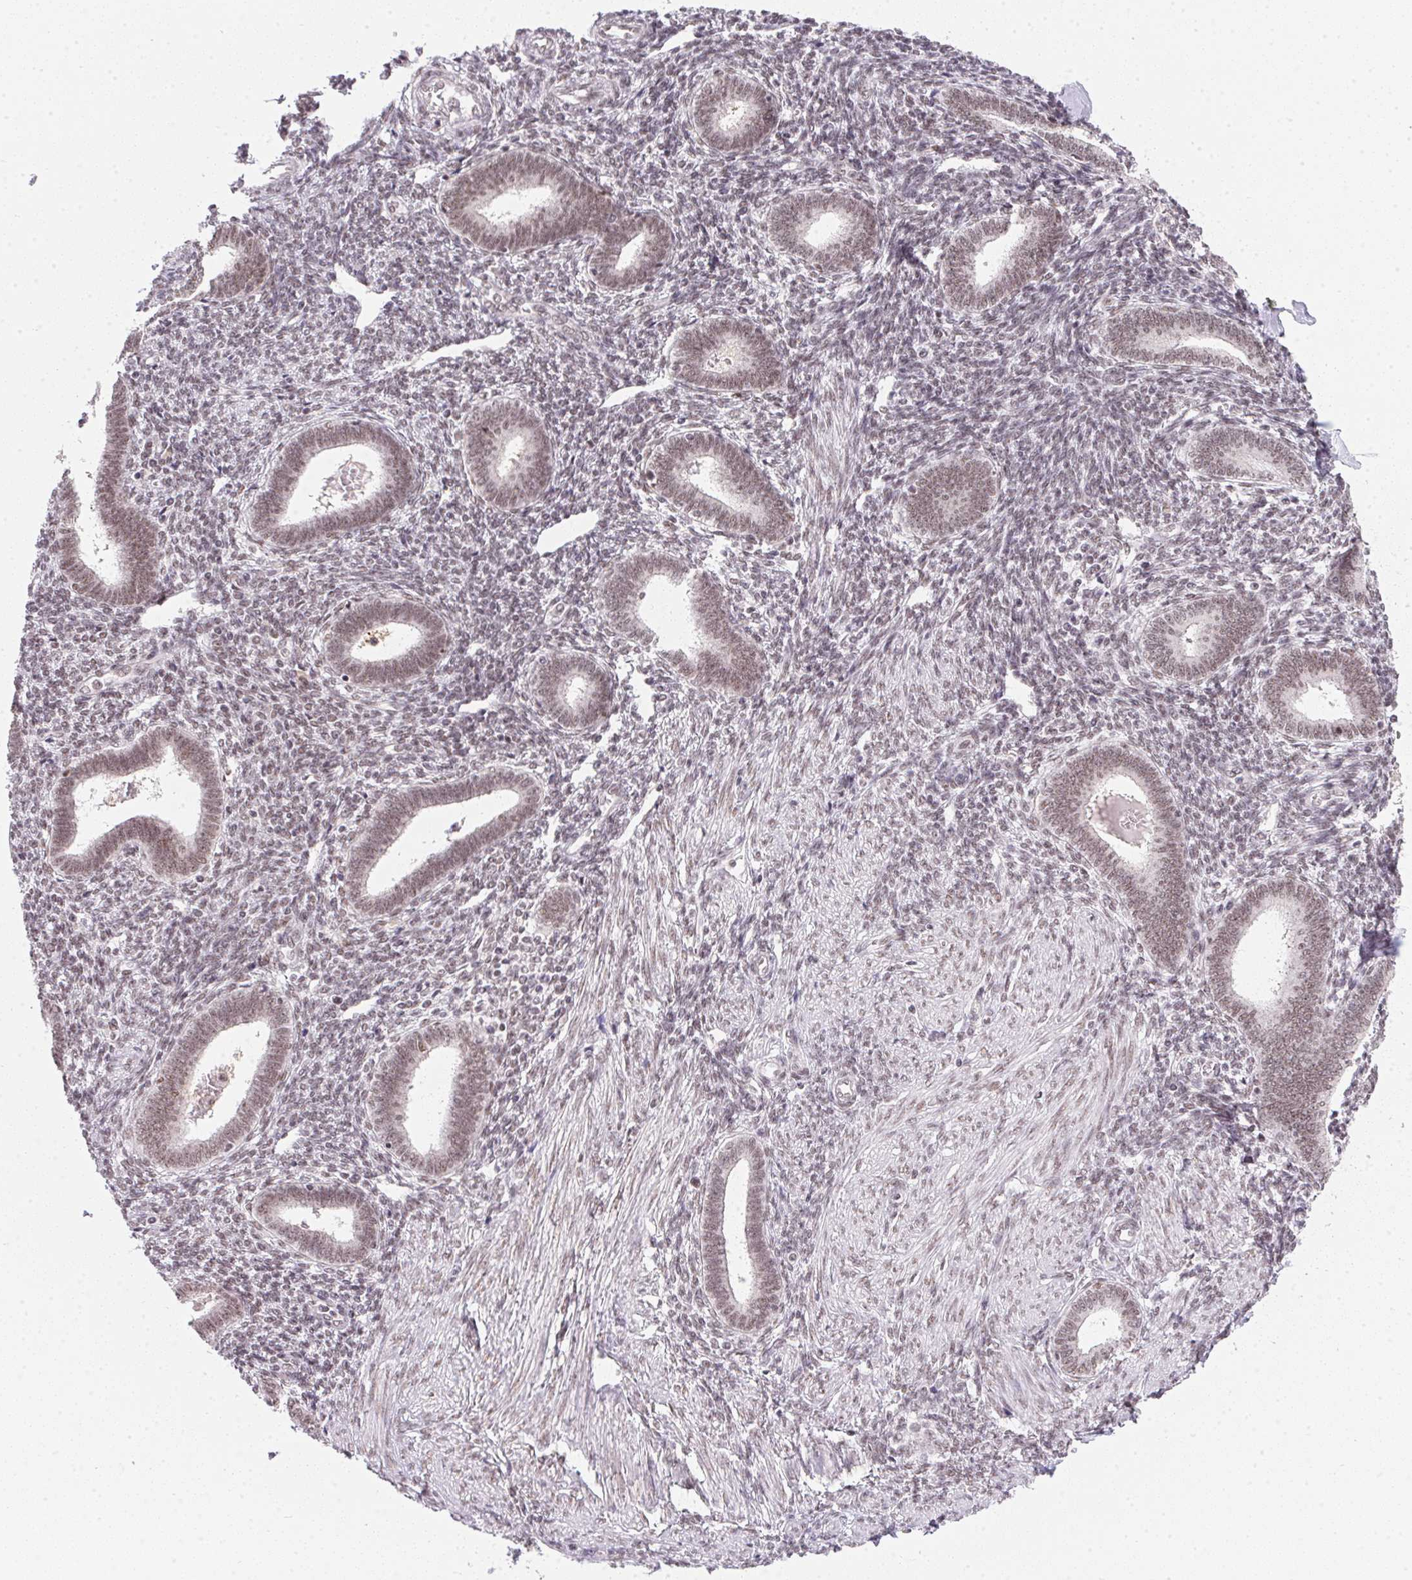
{"staining": {"intensity": "weak", "quantity": "25%-75%", "location": "nuclear"}, "tissue": "endometrium", "cell_type": "Cells in endometrial stroma", "image_type": "normal", "snomed": [{"axis": "morphology", "description": "Normal tissue, NOS"}, {"axis": "topography", "description": "Endometrium"}], "caption": "Immunohistochemical staining of benign endometrium demonstrates weak nuclear protein positivity in about 25%-75% of cells in endometrial stroma.", "gene": "SRSF7", "patient": {"sex": "female", "age": 42}}